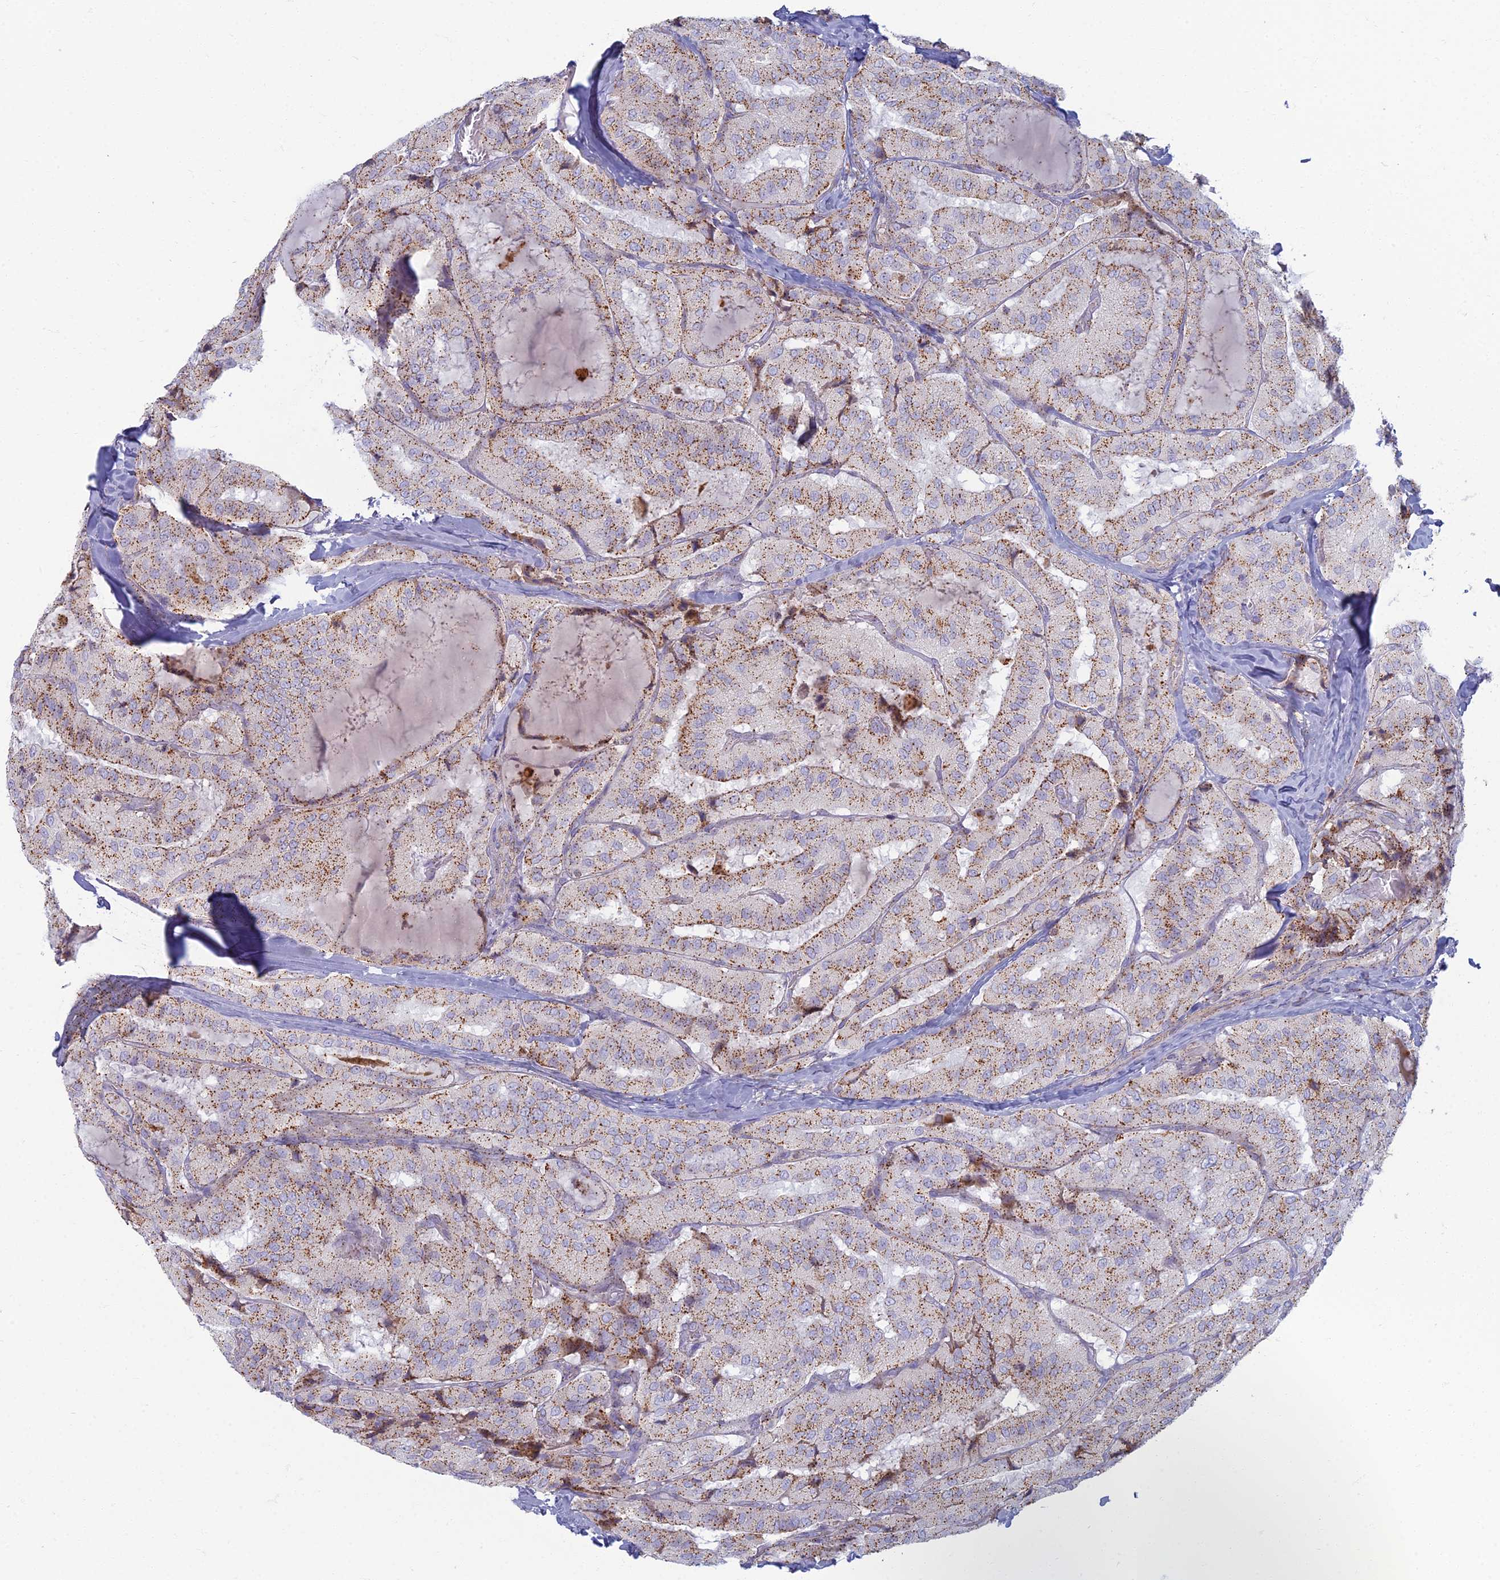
{"staining": {"intensity": "moderate", "quantity": ">75%", "location": "cytoplasmic/membranous"}, "tissue": "thyroid cancer", "cell_type": "Tumor cells", "image_type": "cancer", "snomed": [{"axis": "morphology", "description": "Normal tissue, NOS"}, {"axis": "morphology", "description": "Papillary adenocarcinoma, NOS"}, {"axis": "topography", "description": "Thyroid gland"}], "caption": "Immunohistochemistry micrograph of thyroid cancer stained for a protein (brown), which exhibits medium levels of moderate cytoplasmic/membranous positivity in about >75% of tumor cells.", "gene": "CHMP4B", "patient": {"sex": "female", "age": 59}}